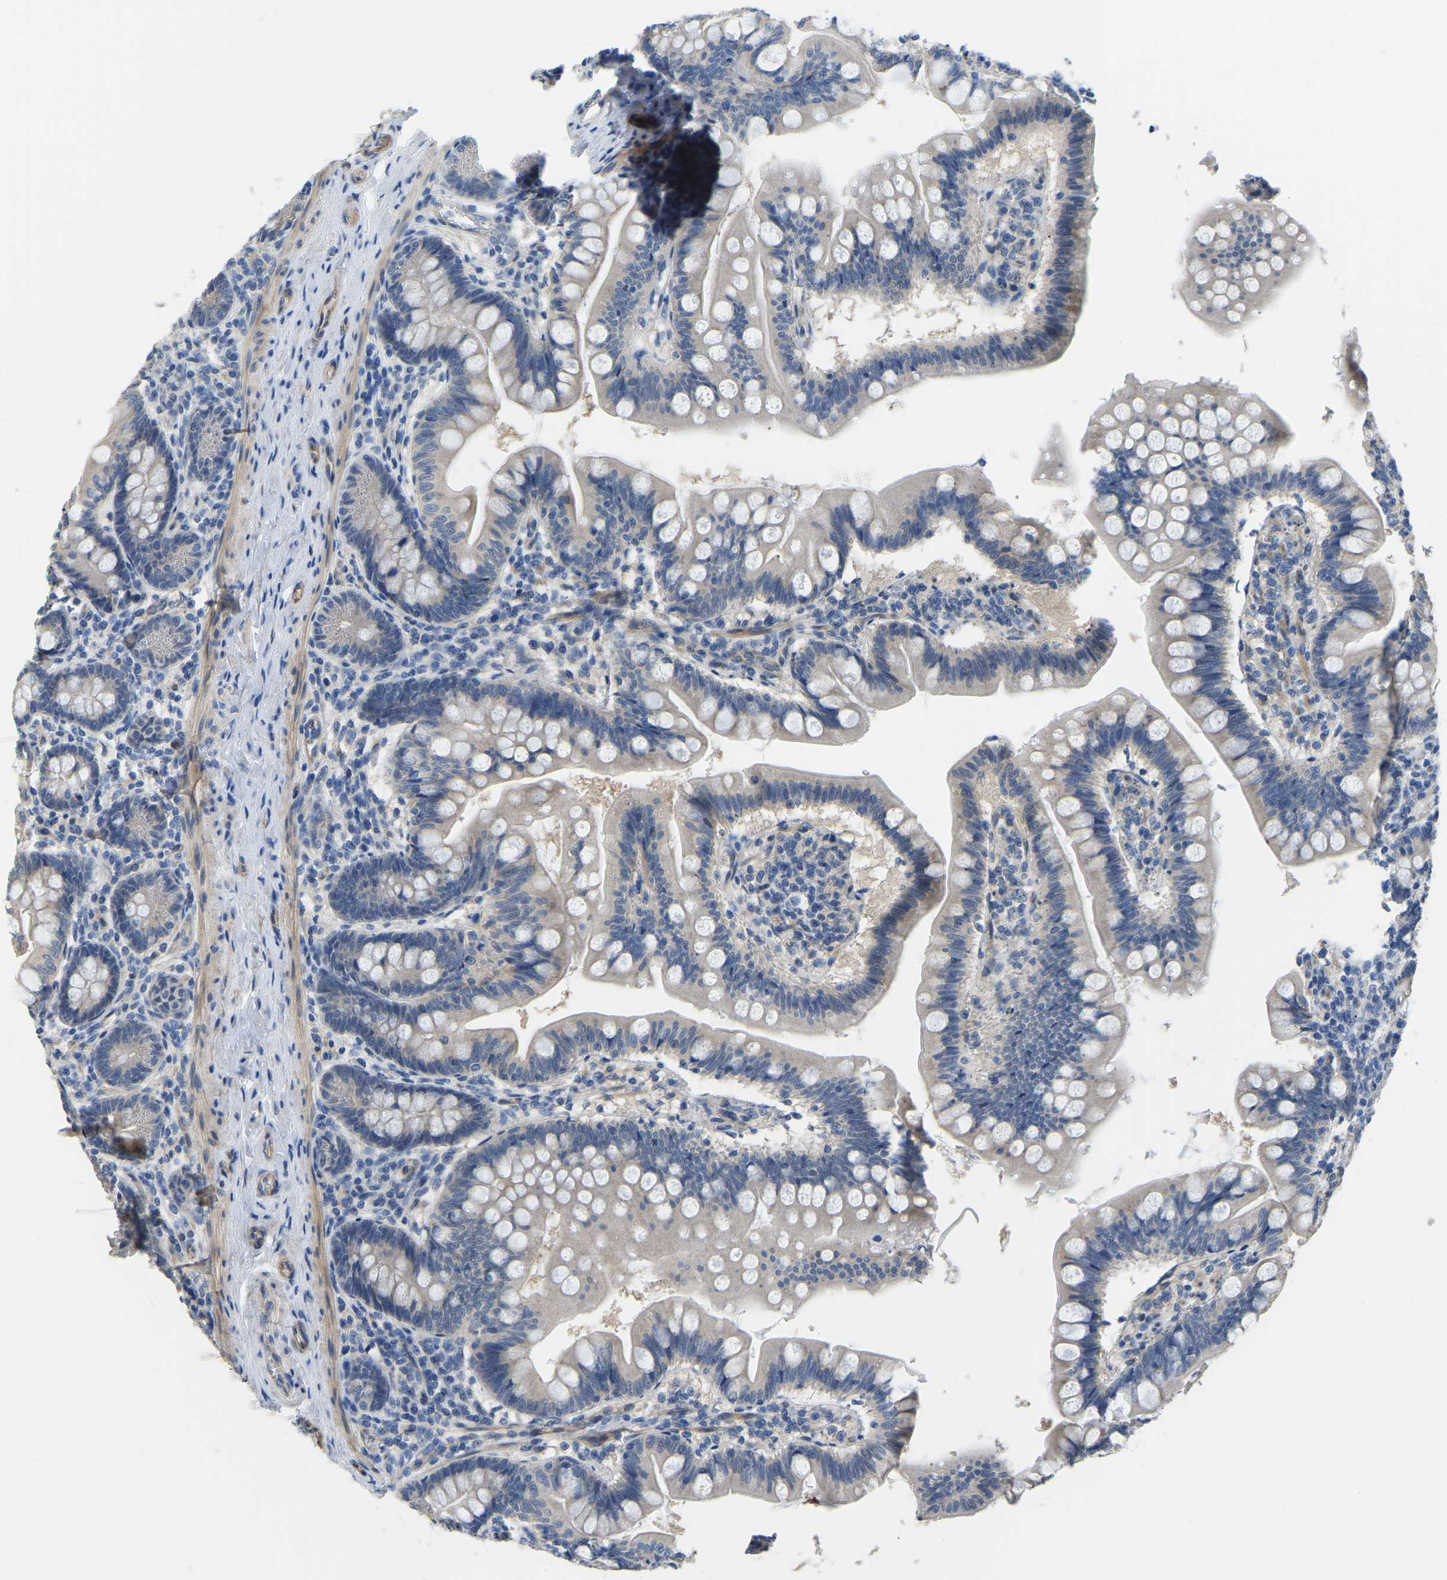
{"staining": {"intensity": "moderate", "quantity": "<25%", "location": "cytoplasmic/membranous"}, "tissue": "small intestine", "cell_type": "Glandular cells", "image_type": "normal", "snomed": [{"axis": "morphology", "description": "Normal tissue, NOS"}, {"axis": "topography", "description": "Small intestine"}], "caption": "Immunohistochemistry (IHC) micrograph of benign small intestine: small intestine stained using IHC demonstrates low levels of moderate protein expression localized specifically in the cytoplasmic/membranous of glandular cells, appearing as a cytoplasmic/membranous brown color.", "gene": "HIGD2B", "patient": {"sex": "male", "age": 7}}